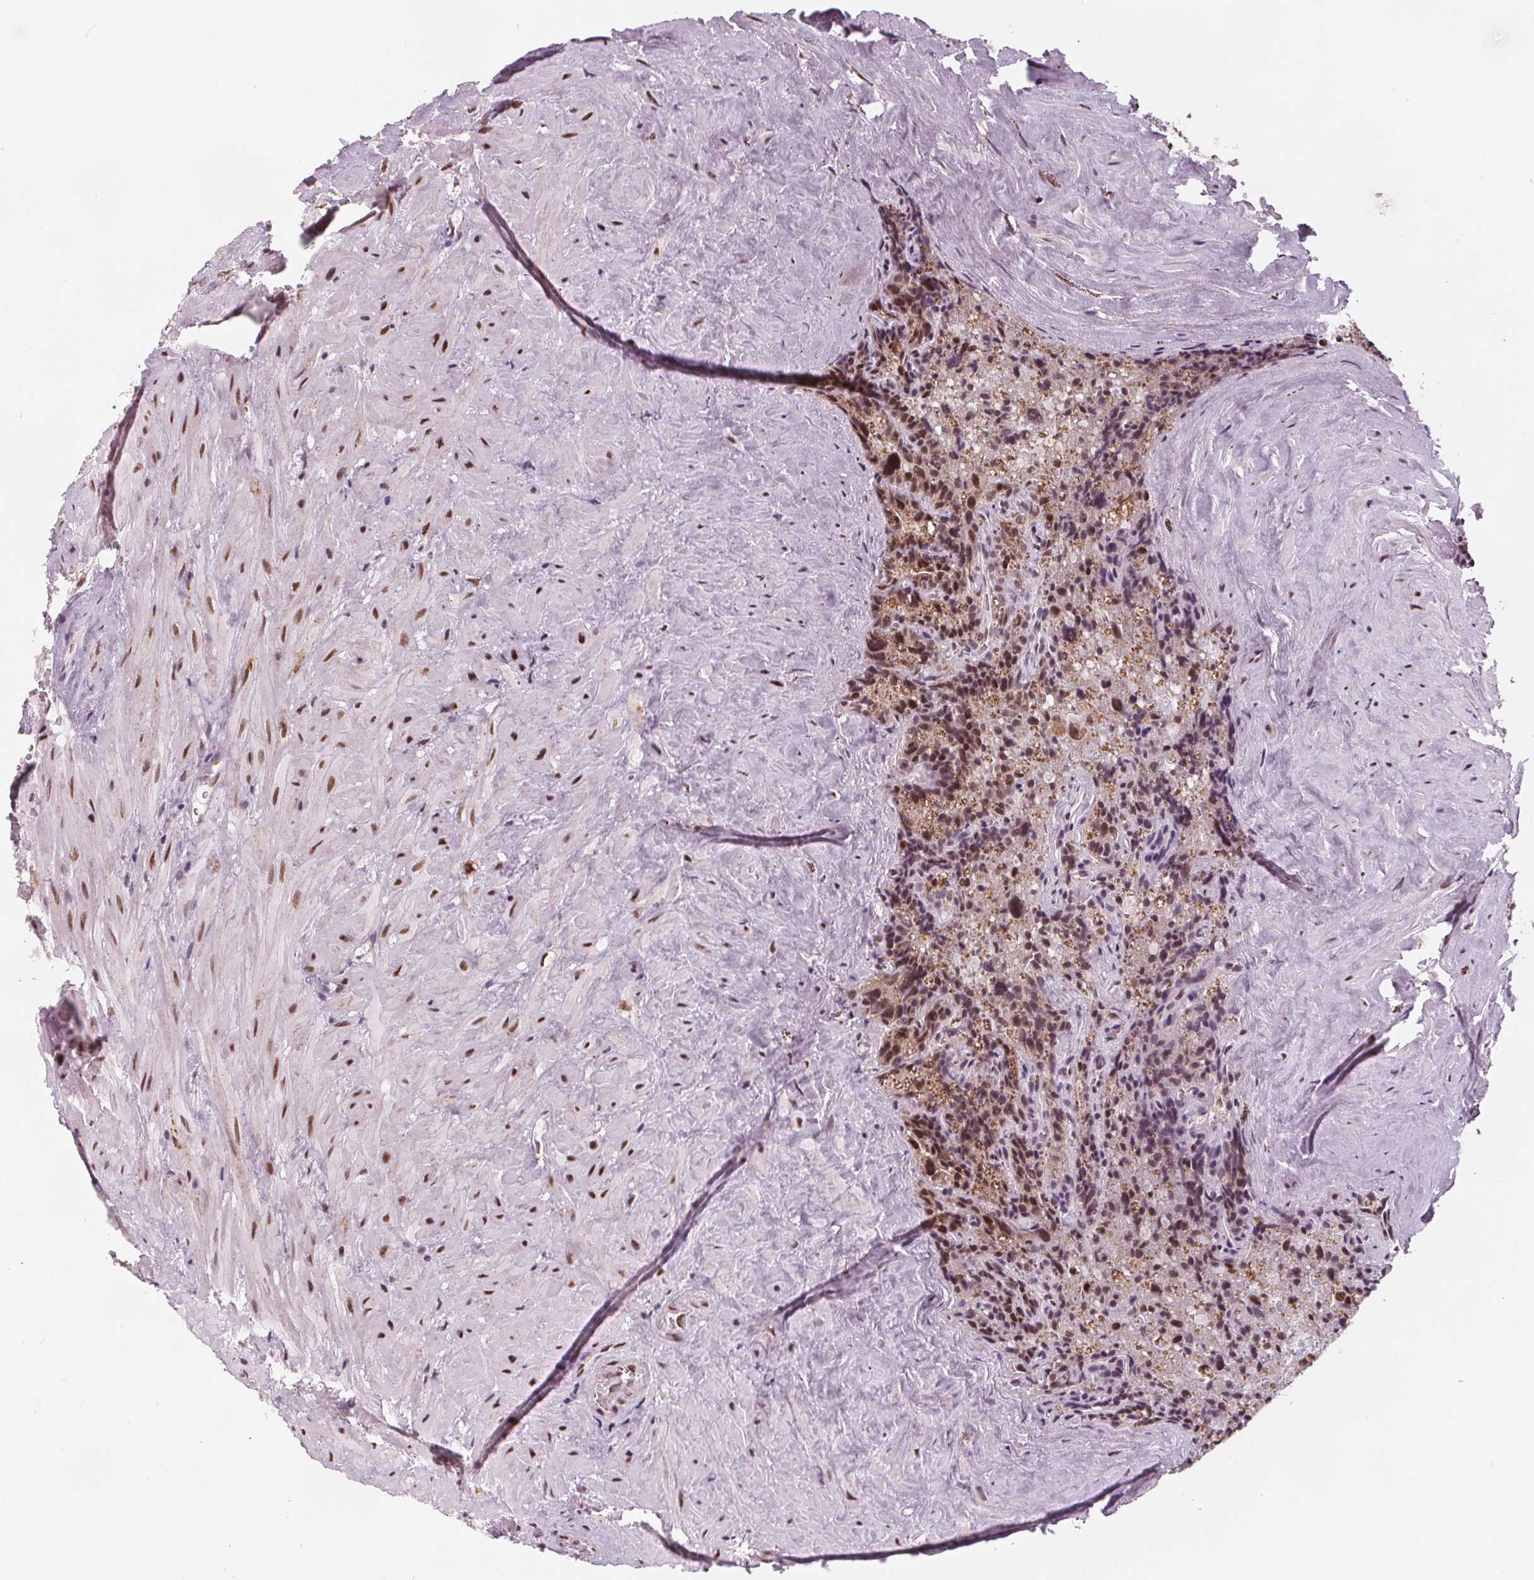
{"staining": {"intensity": "moderate", "quantity": "25%-75%", "location": "nuclear"}, "tissue": "seminal vesicle", "cell_type": "Glandular cells", "image_type": "normal", "snomed": [{"axis": "morphology", "description": "Normal tissue, NOS"}, {"axis": "topography", "description": "Prostate"}, {"axis": "topography", "description": "Seminal veicle"}], "caption": "Immunohistochemical staining of normal seminal vesicle displays medium levels of moderate nuclear staining in about 25%-75% of glandular cells.", "gene": "DPM2", "patient": {"sex": "male", "age": 71}}